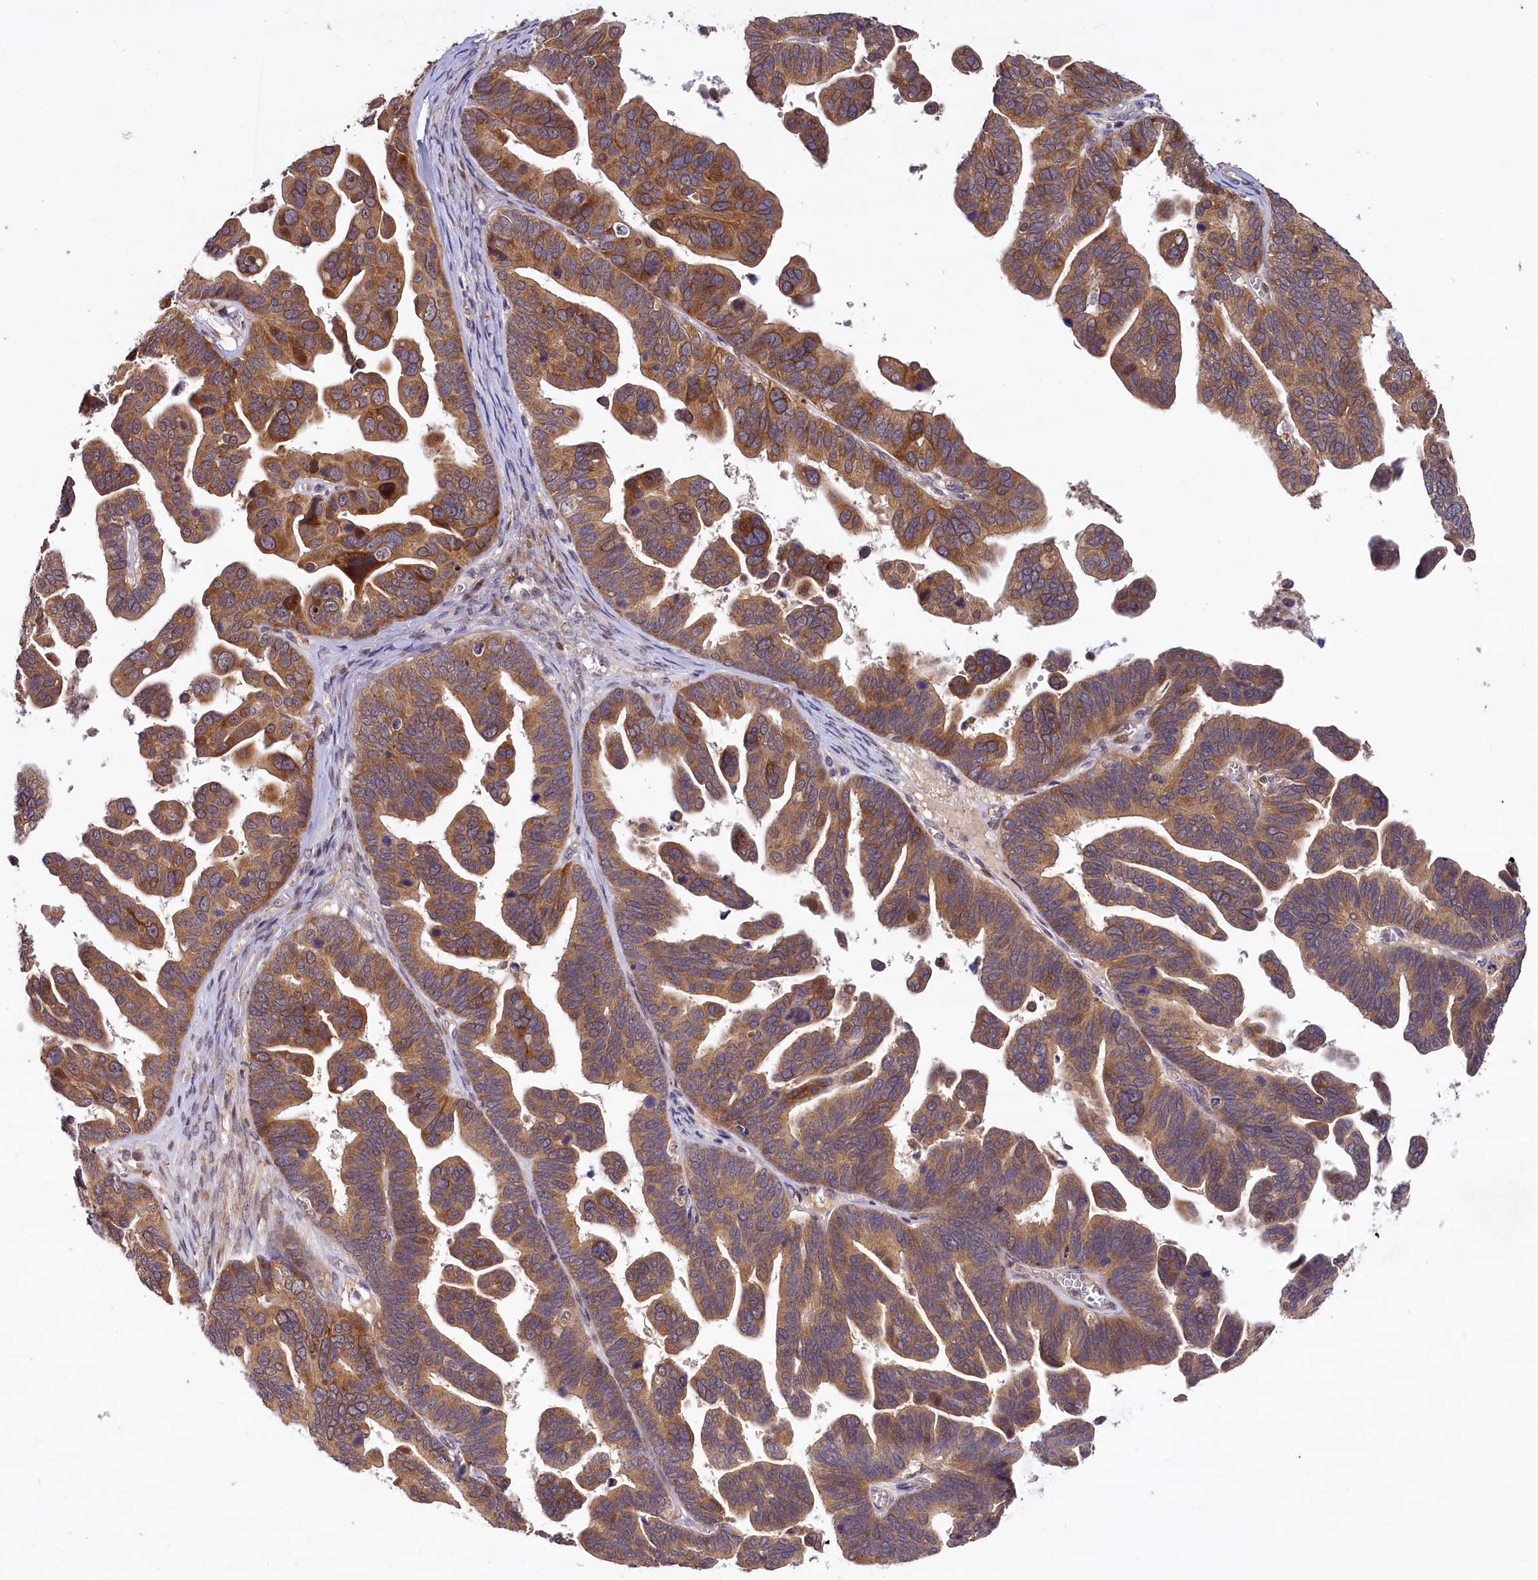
{"staining": {"intensity": "moderate", "quantity": ">75%", "location": "cytoplasmic/membranous"}, "tissue": "ovarian cancer", "cell_type": "Tumor cells", "image_type": "cancer", "snomed": [{"axis": "morphology", "description": "Cystadenocarcinoma, serous, NOS"}, {"axis": "topography", "description": "Ovary"}], "caption": "Immunohistochemical staining of human serous cystadenocarcinoma (ovarian) displays medium levels of moderate cytoplasmic/membranous staining in about >75% of tumor cells. (IHC, brightfield microscopy, high magnification).", "gene": "TMEM39A", "patient": {"sex": "female", "age": 56}}